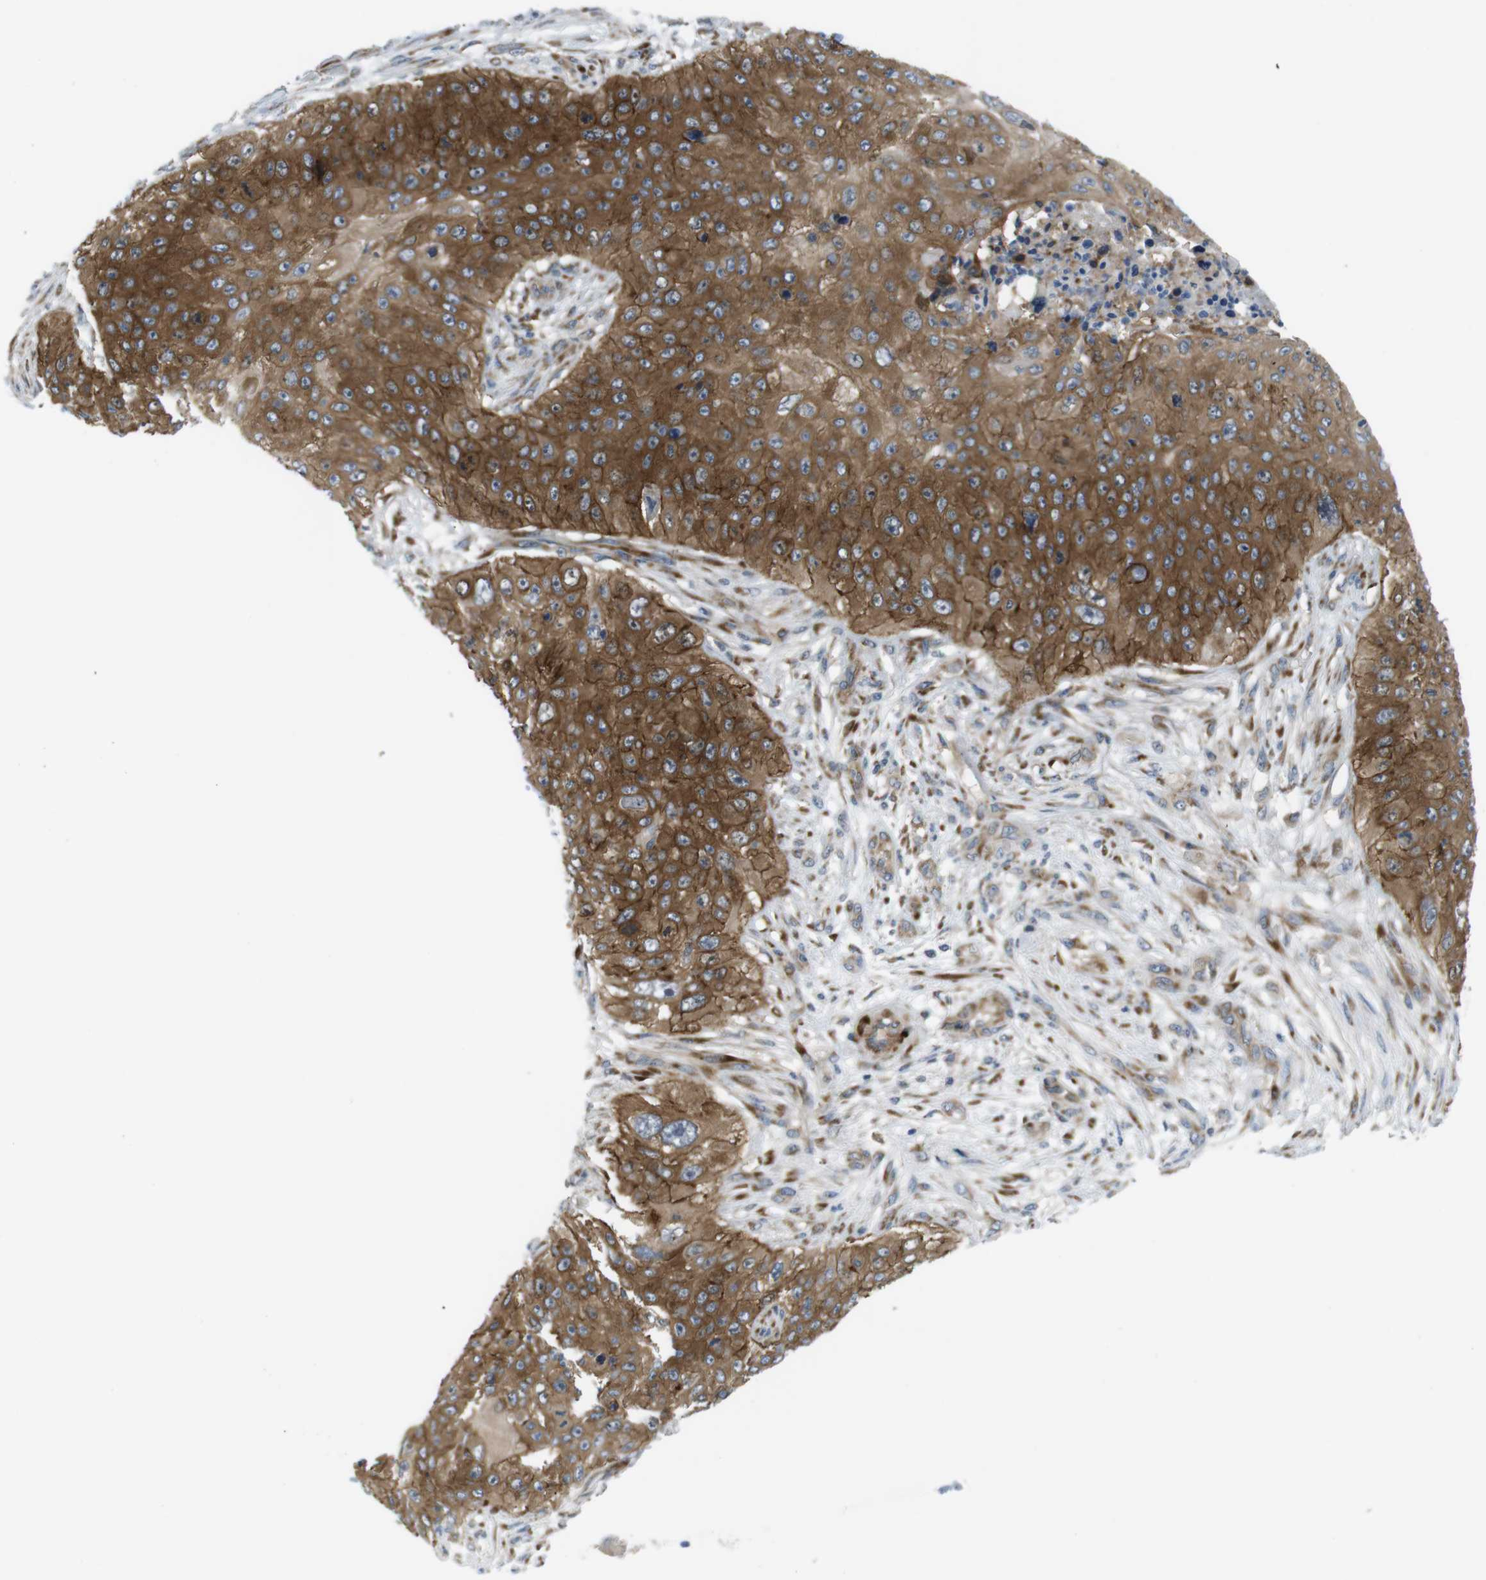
{"staining": {"intensity": "strong", "quantity": ">75%", "location": "cytoplasmic/membranous"}, "tissue": "skin cancer", "cell_type": "Tumor cells", "image_type": "cancer", "snomed": [{"axis": "morphology", "description": "Squamous cell carcinoma, NOS"}, {"axis": "topography", "description": "Skin"}], "caption": "High-power microscopy captured an immunohistochemistry histopathology image of skin squamous cell carcinoma, revealing strong cytoplasmic/membranous staining in about >75% of tumor cells. Using DAB (brown) and hematoxylin (blue) stains, captured at high magnification using brightfield microscopy.", "gene": "GJC3", "patient": {"sex": "female", "age": 80}}